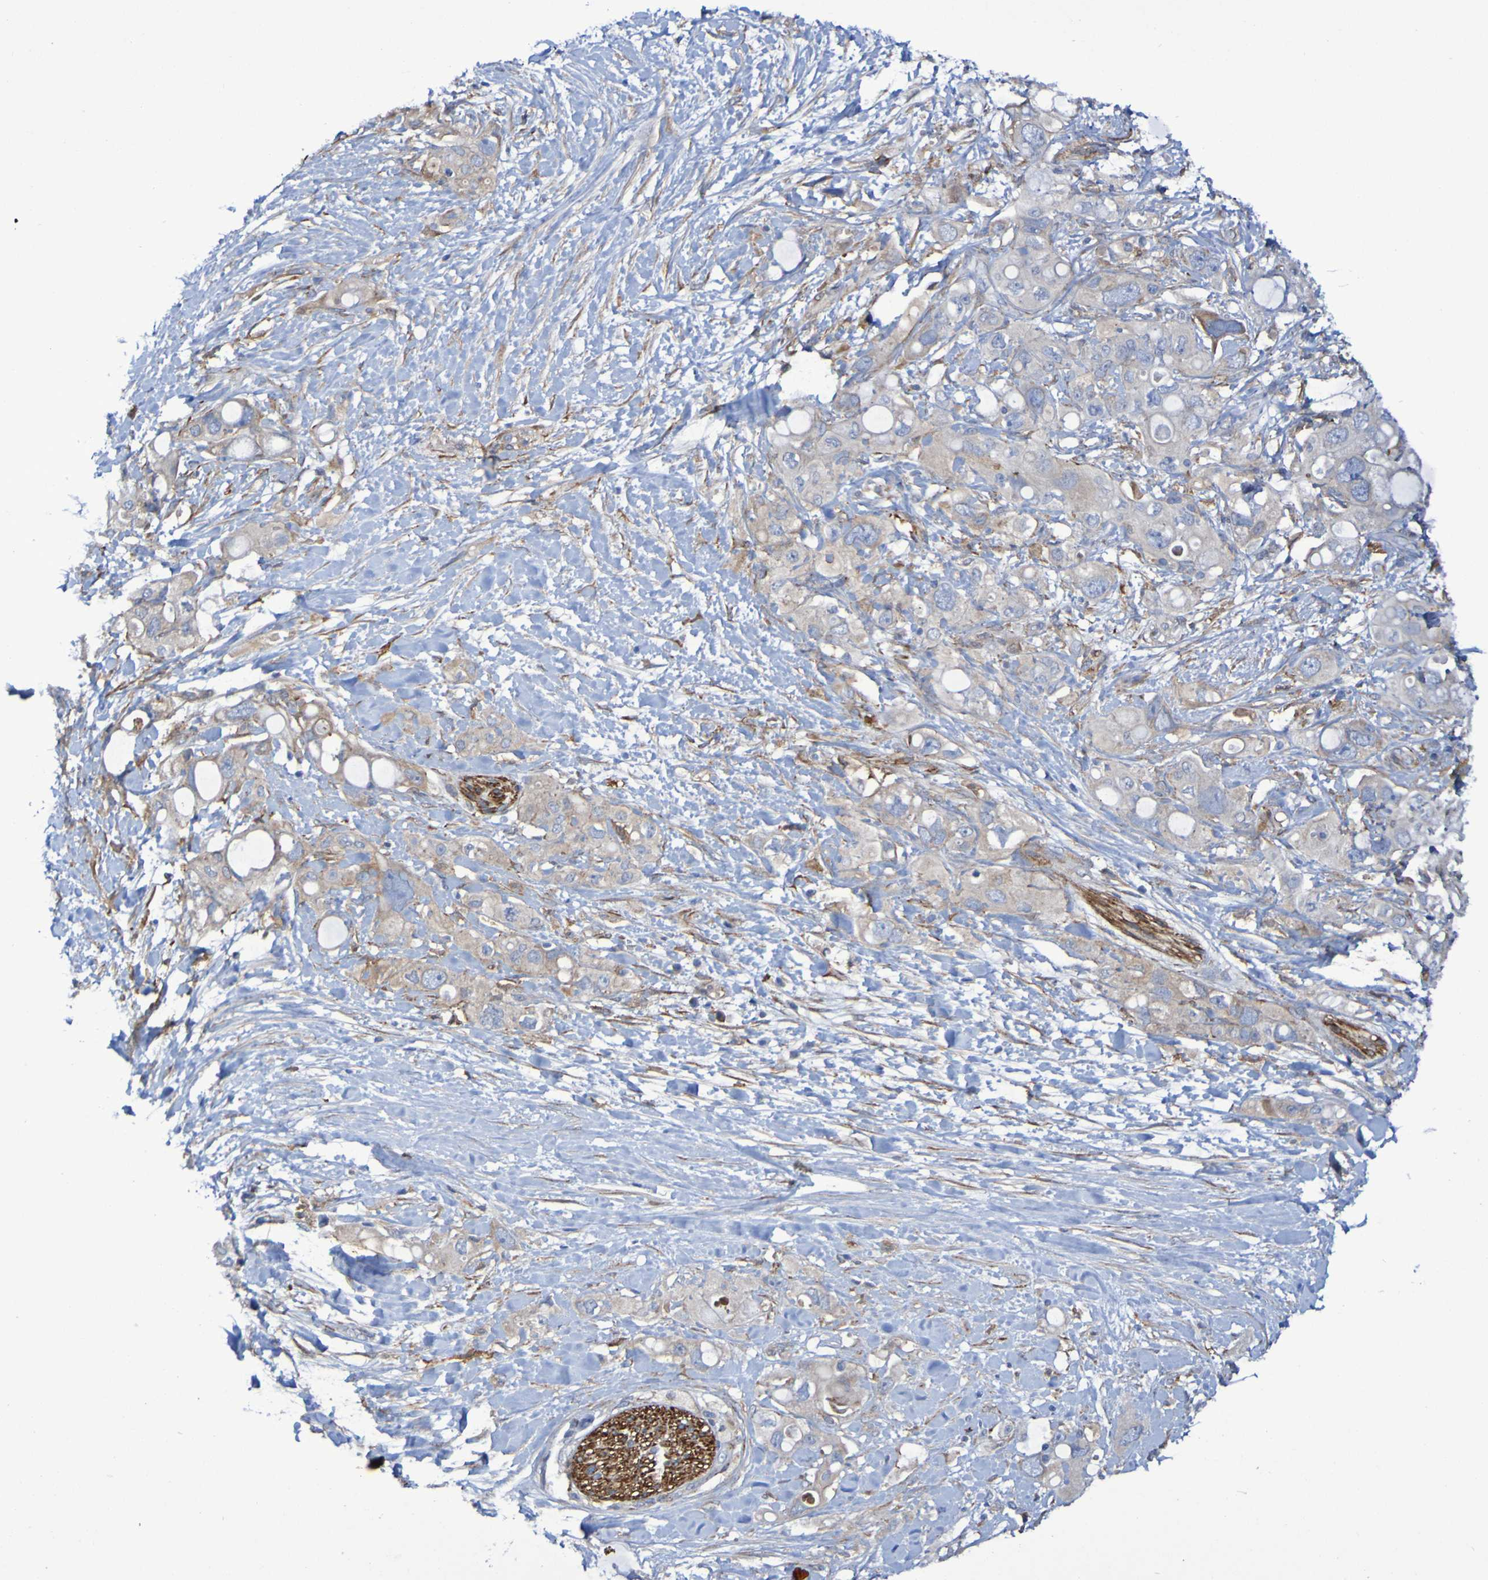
{"staining": {"intensity": "weak", "quantity": "25%-75%", "location": "cytoplasmic/membranous"}, "tissue": "pancreatic cancer", "cell_type": "Tumor cells", "image_type": "cancer", "snomed": [{"axis": "morphology", "description": "Adenocarcinoma, NOS"}, {"axis": "topography", "description": "Pancreas"}], "caption": "Protein staining displays weak cytoplasmic/membranous positivity in about 25%-75% of tumor cells in pancreatic cancer (adenocarcinoma).", "gene": "SCRG1", "patient": {"sex": "female", "age": 56}}